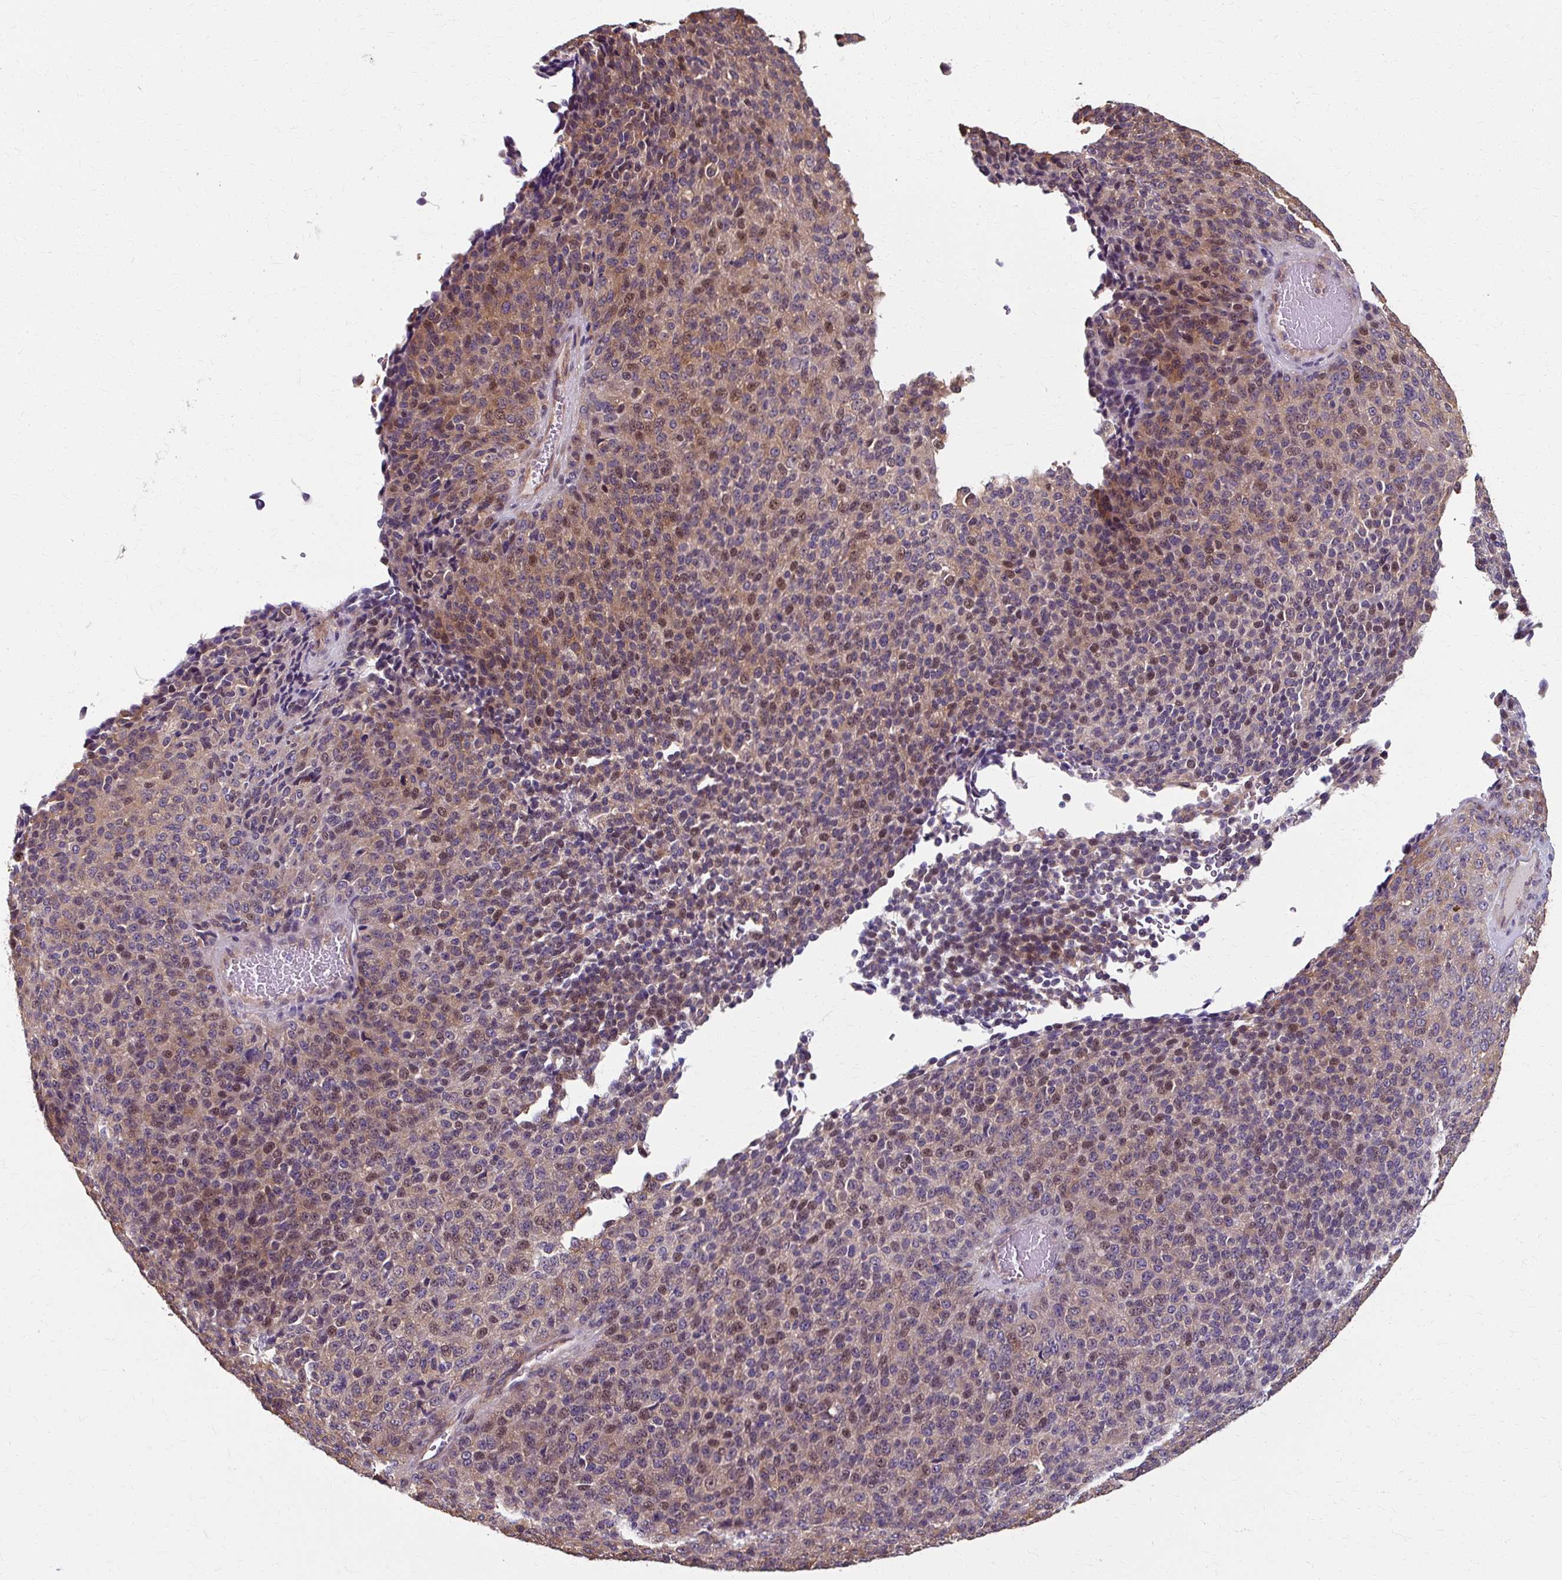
{"staining": {"intensity": "weak", "quantity": "25%-75%", "location": "nuclear"}, "tissue": "melanoma", "cell_type": "Tumor cells", "image_type": "cancer", "snomed": [{"axis": "morphology", "description": "Malignant melanoma, Metastatic site"}, {"axis": "topography", "description": "Brain"}], "caption": "A photomicrograph showing weak nuclear positivity in approximately 25%-75% of tumor cells in melanoma, as visualized by brown immunohistochemical staining.", "gene": "ZNF555", "patient": {"sex": "female", "age": 56}}